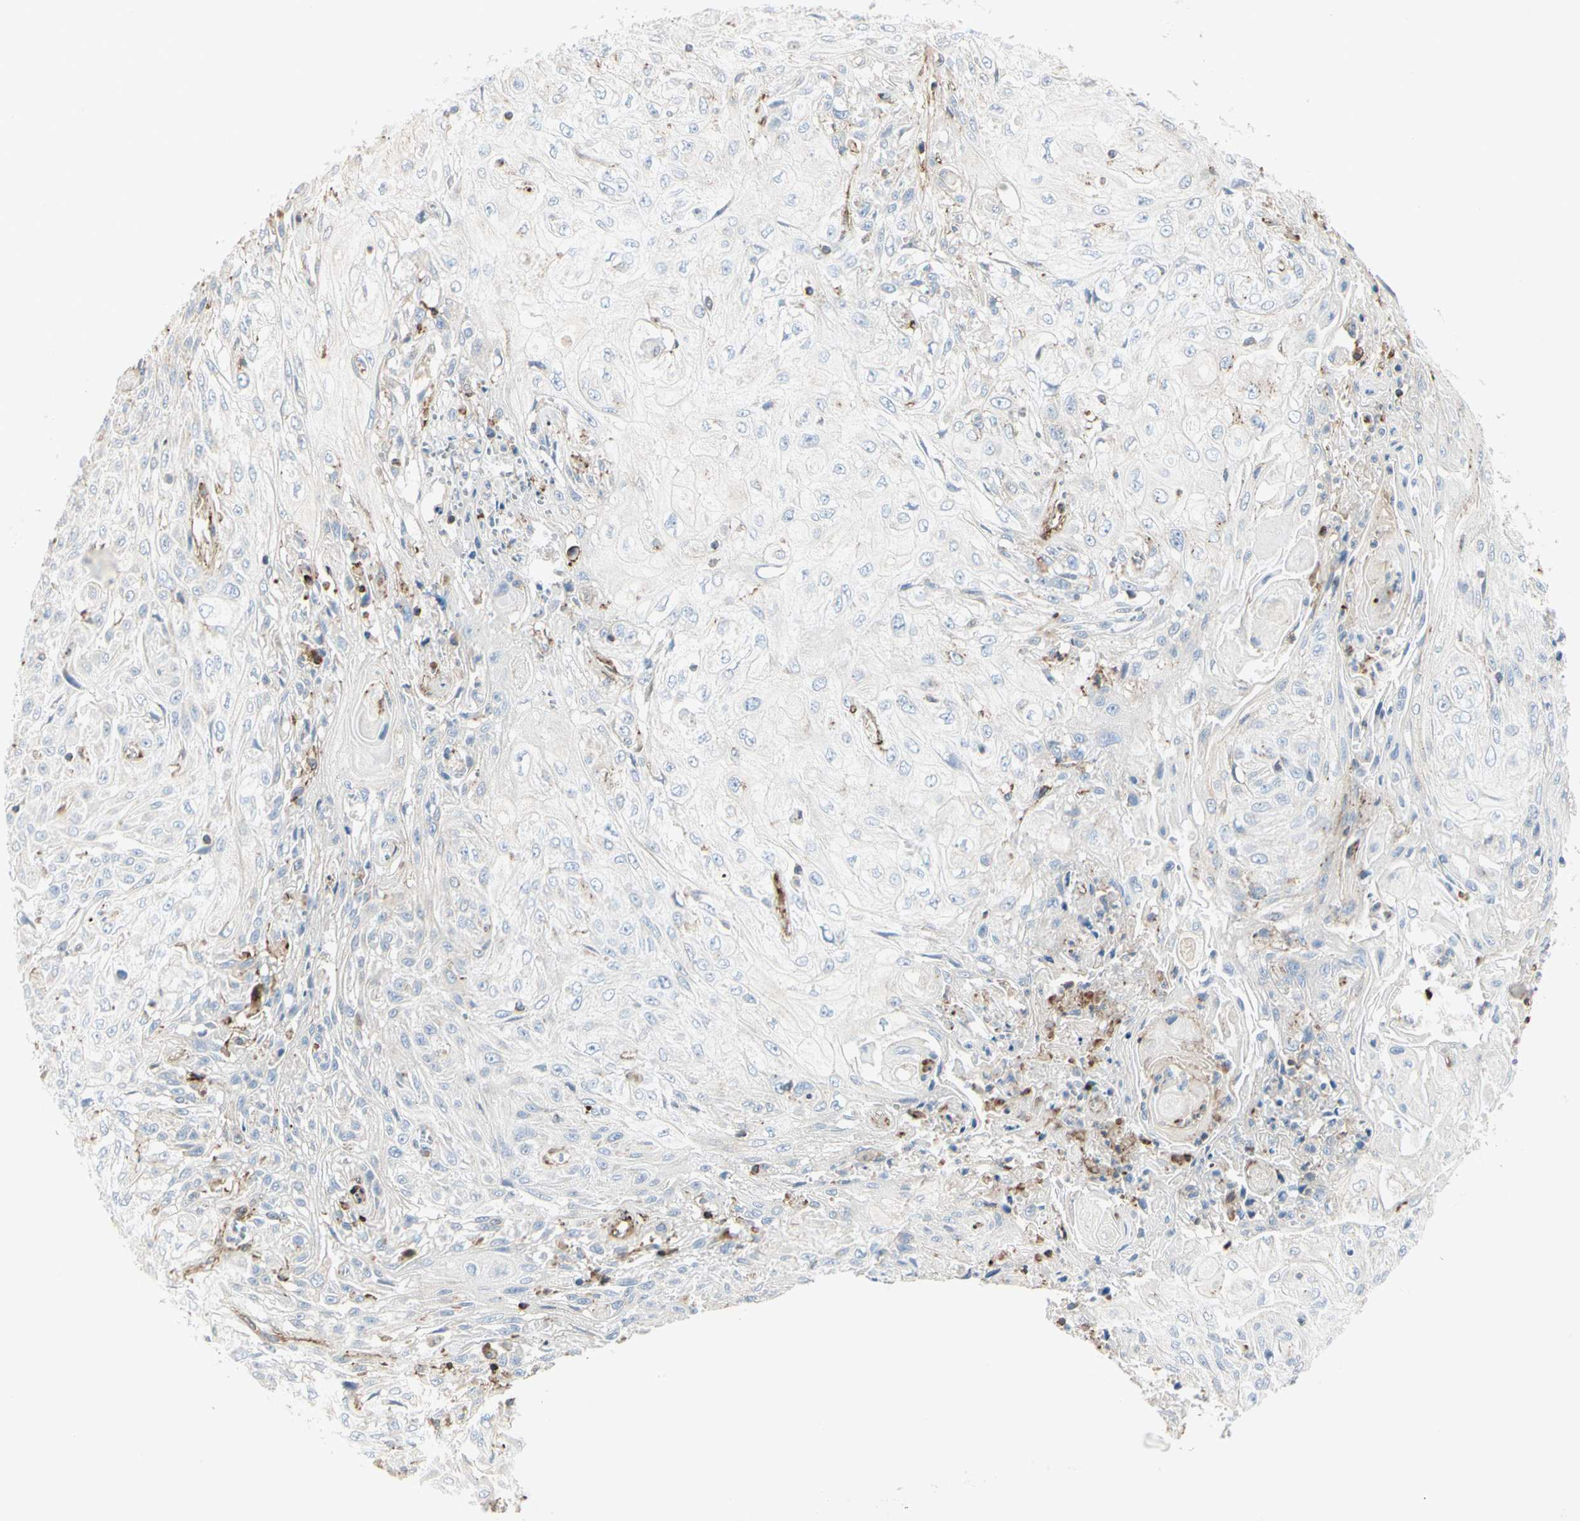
{"staining": {"intensity": "negative", "quantity": "none", "location": "none"}, "tissue": "skin cancer", "cell_type": "Tumor cells", "image_type": "cancer", "snomed": [{"axis": "morphology", "description": "Squamous cell carcinoma, NOS"}, {"axis": "morphology", "description": "Squamous cell carcinoma, metastatic, NOS"}, {"axis": "topography", "description": "Skin"}, {"axis": "topography", "description": "Lymph node"}], "caption": "Histopathology image shows no protein staining in tumor cells of skin cancer tissue. (DAB IHC with hematoxylin counter stain).", "gene": "CLEC2B", "patient": {"sex": "male", "age": 75}}